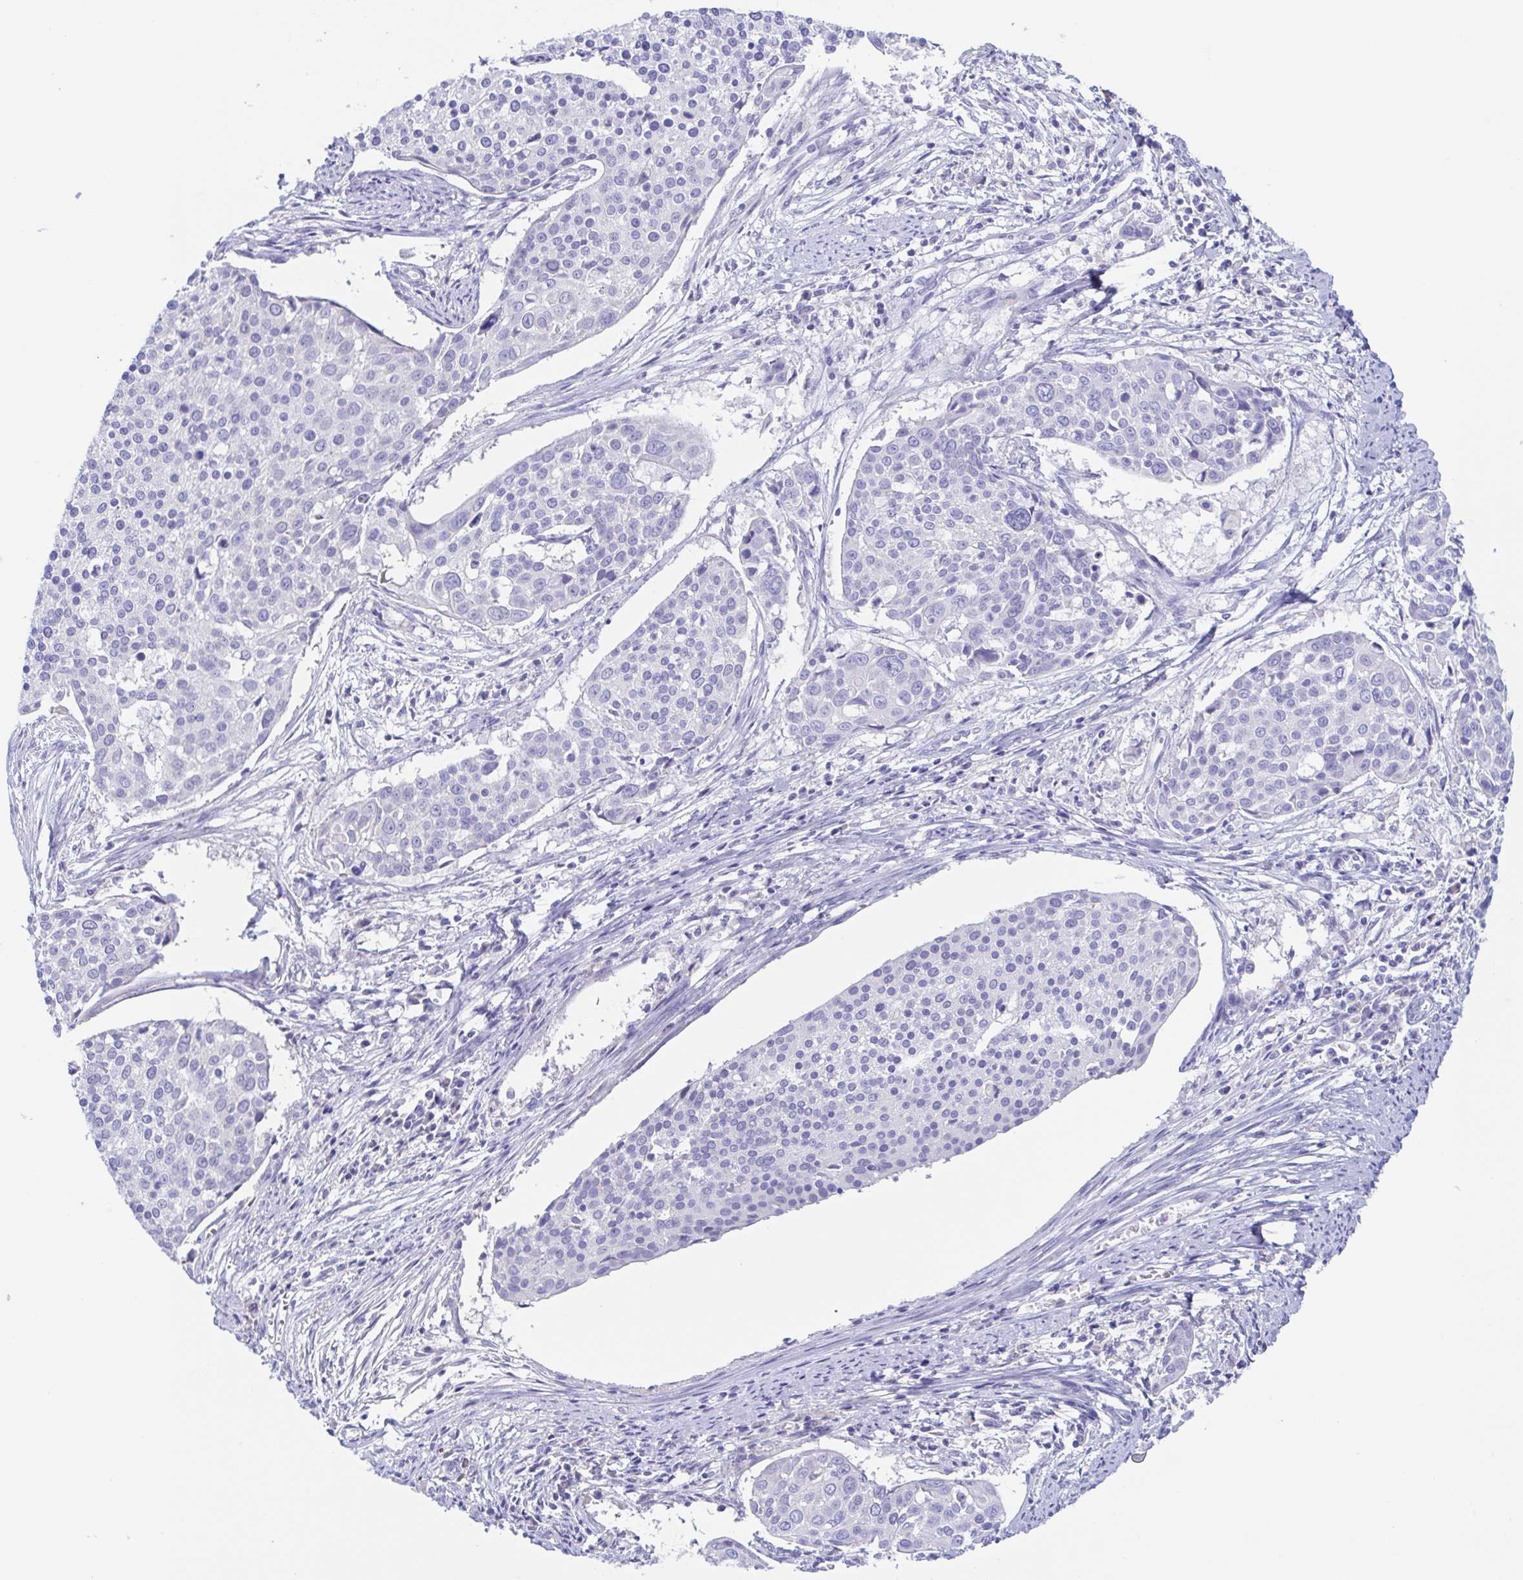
{"staining": {"intensity": "negative", "quantity": "none", "location": "none"}, "tissue": "cervical cancer", "cell_type": "Tumor cells", "image_type": "cancer", "snomed": [{"axis": "morphology", "description": "Squamous cell carcinoma, NOS"}, {"axis": "topography", "description": "Cervix"}], "caption": "This is an immunohistochemistry (IHC) image of human cervical cancer (squamous cell carcinoma). There is no staining in tumor cells.", "gene": "TREH", "patient": {"sex": "female", "age": 39}}